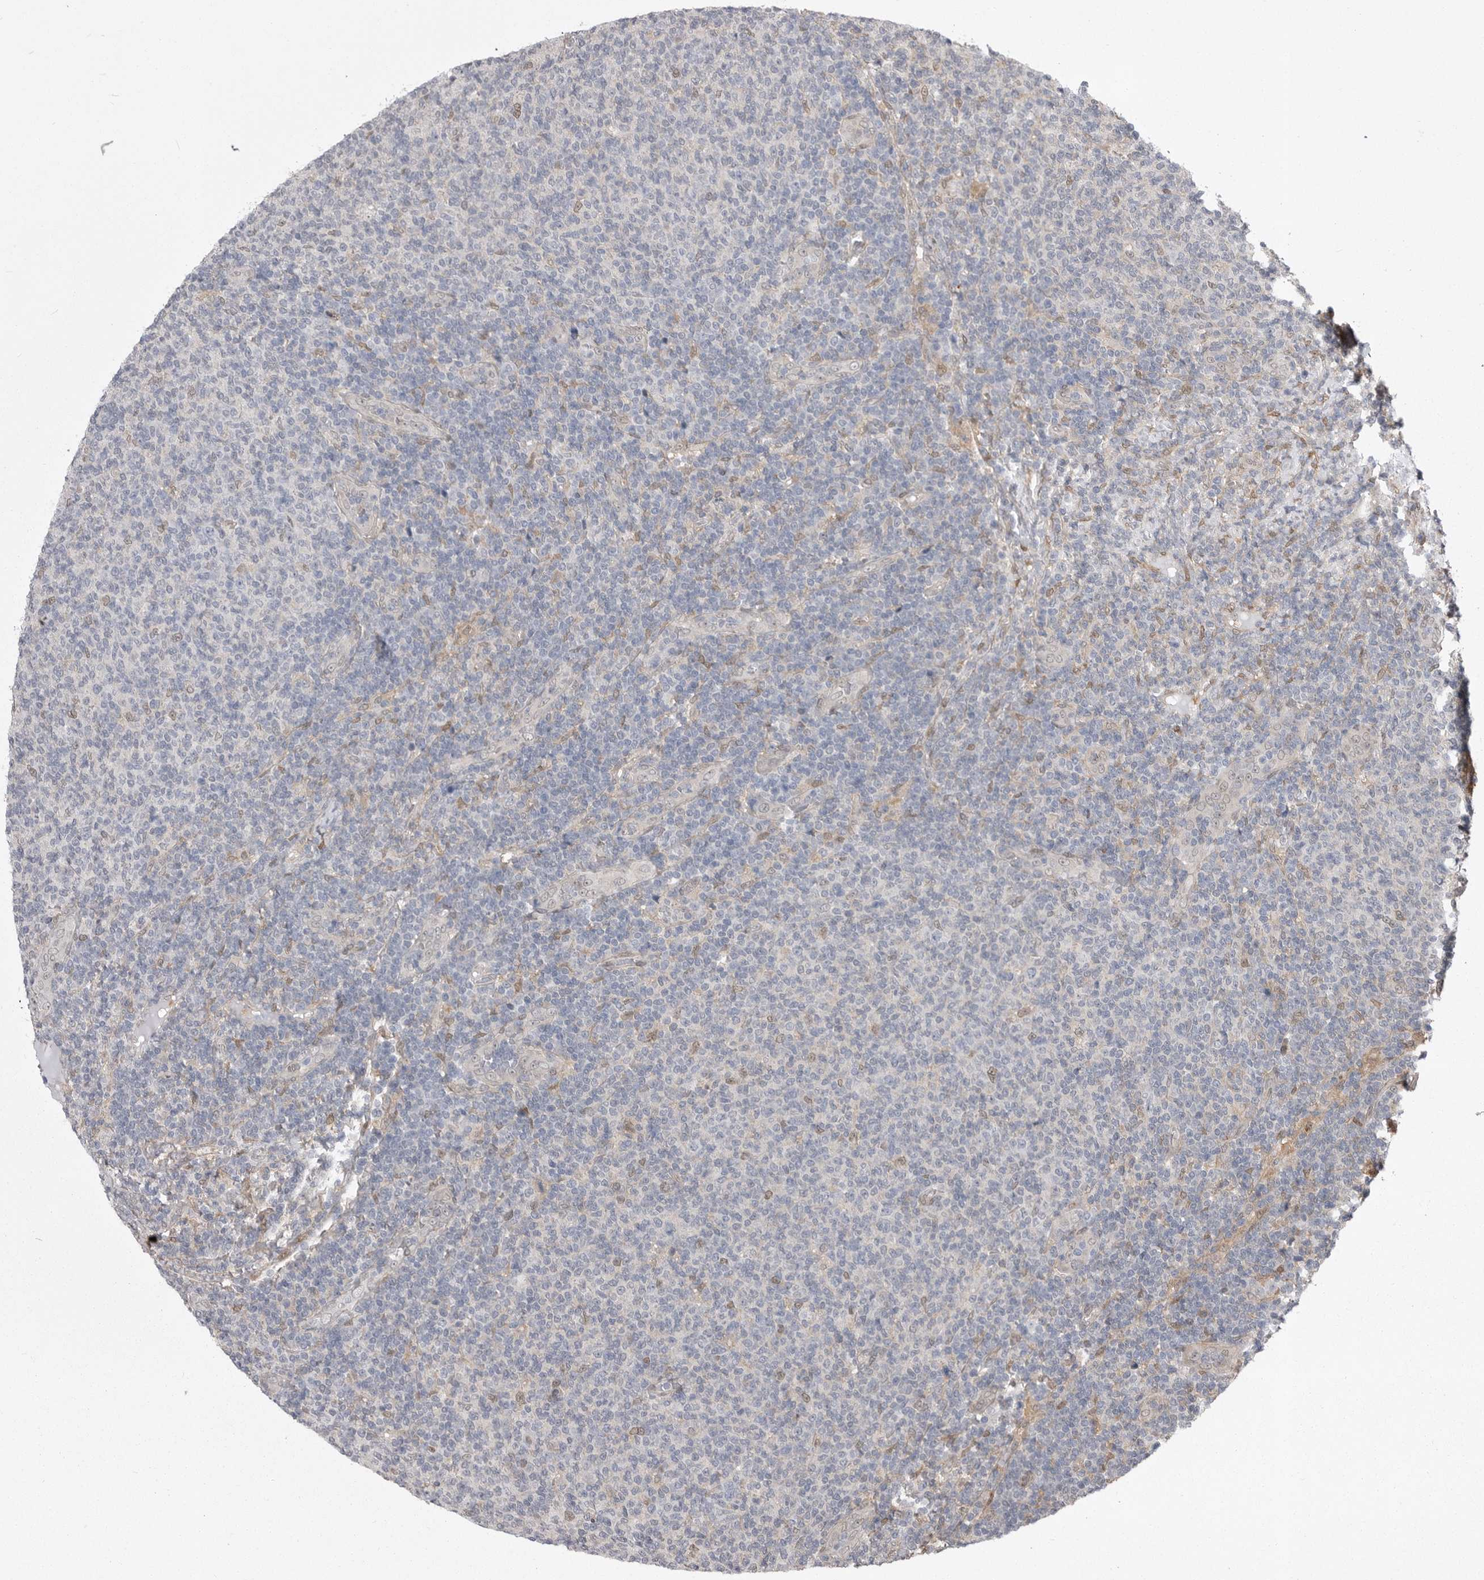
{"staining": {"intensity": "weak", "quantity": "<25%", "location": "nuclear"}, "tissue": "lymphoma", "cell_type": "Tumor cells", "image_type": "cancer", "snomed": [{"axis": "morphology", "description": "Malignant lymphoma, non-Hodgkin's type, Low grade"}, {"axis": "topography", "description": "Lymph node"}], "caption": "DAB (3,3'-diaminobenzidine) immunohistochemical staining of human lymphoma displays no significant positivity in tumor cells.", "gene": "ABL1", "patient": {"sex": "male", "age": 66}}